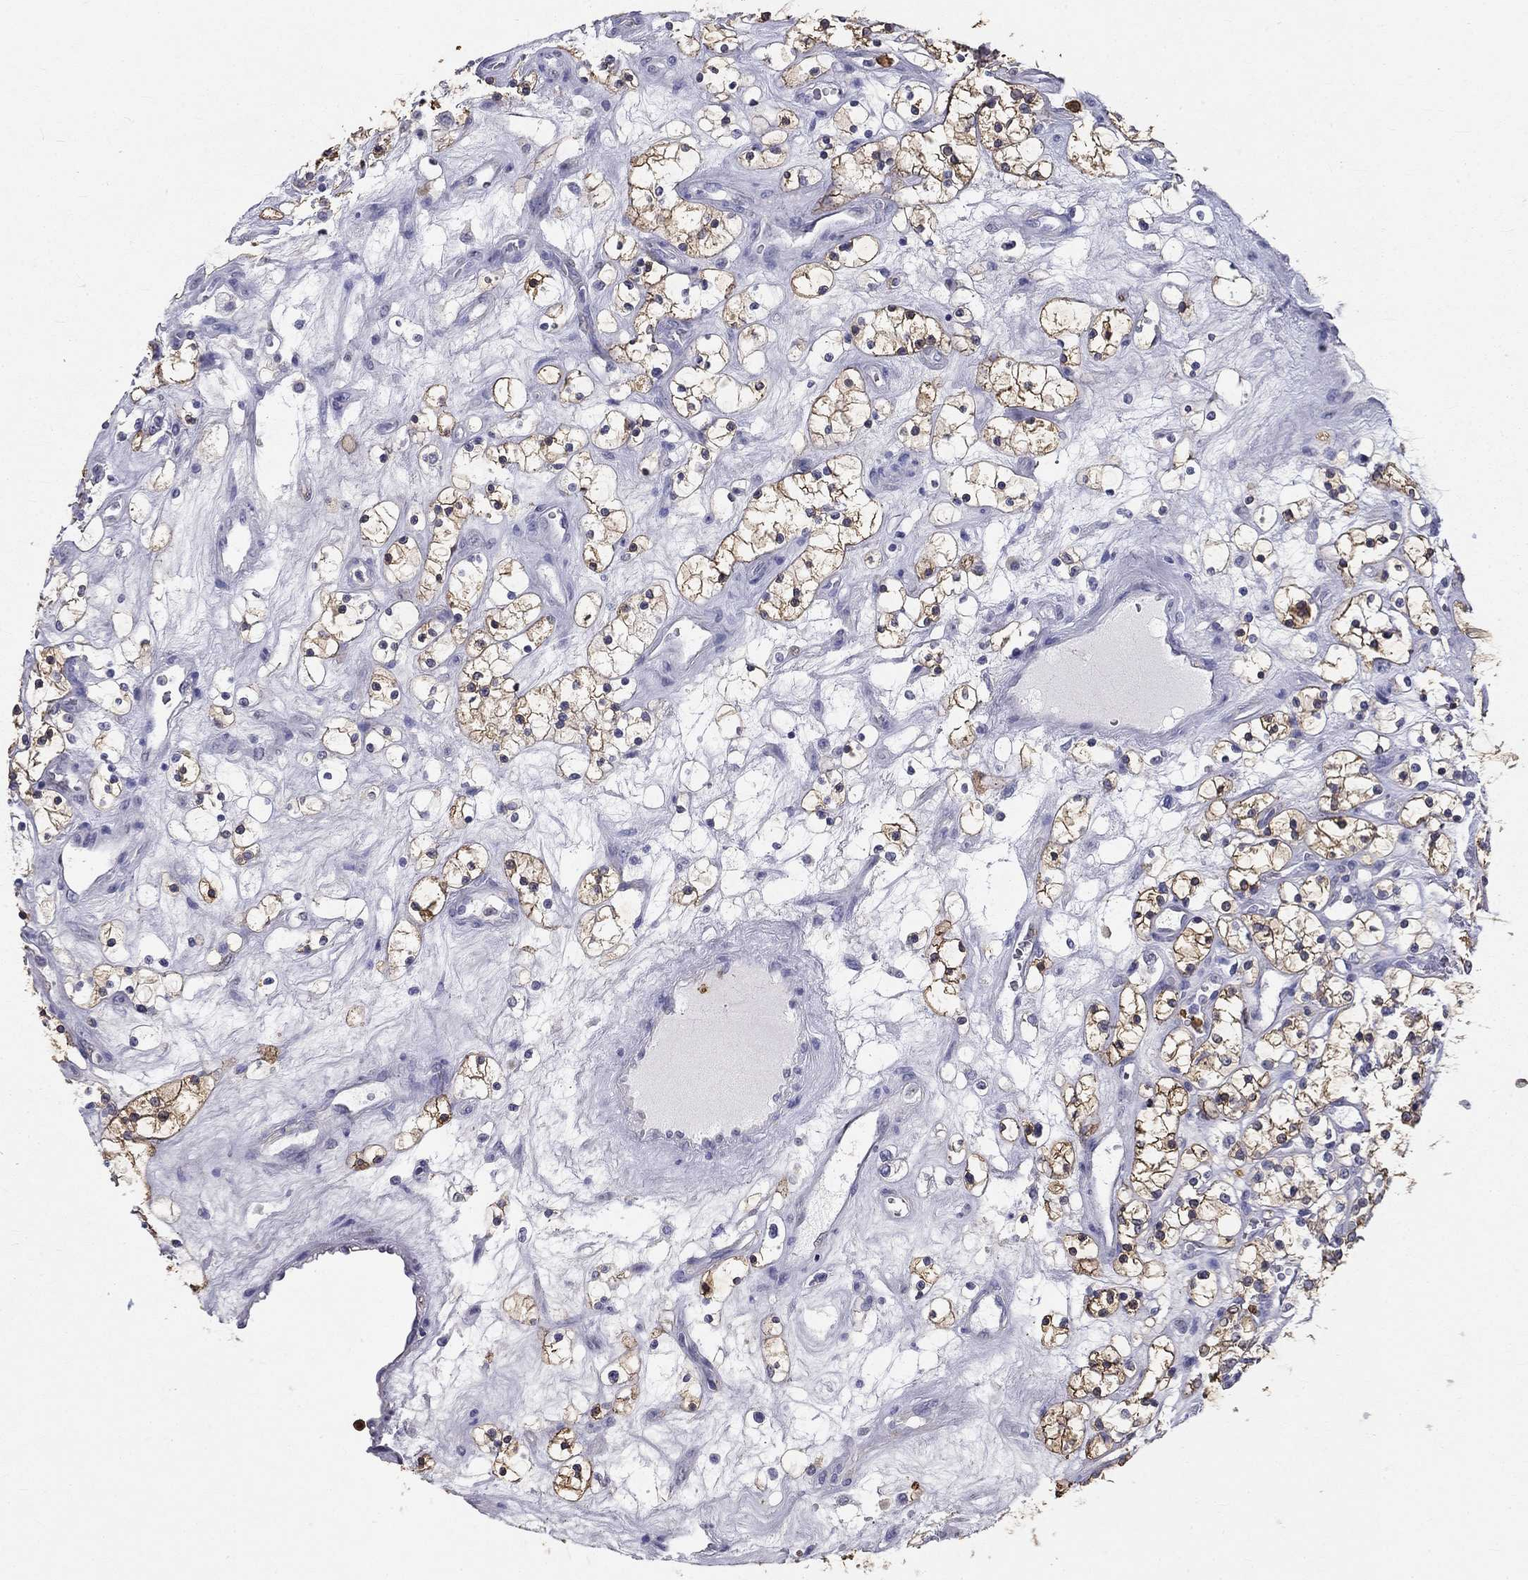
{"staining": {"intensity": "strong", "quantity": ">75%", "location": "cytoplasmic/membranous"}, "tissue": "renal cancer", "cell_type": "Tumor cells", "image_type": "cancer", "snomed": [{"axis": "morphology", "description": "Adenocarcinoma, NOS"}, {"axis": "topography", "description": "Kidney"}], "caption": "Immunohistochemical staining of human adenocarcinoma (renal) displays high levels of strong cytoplasmic/membranous positivity in approximately >75% of tumor cells.", "gene": "IGSF8", "patient": {"sex": "female", "age": 69}}